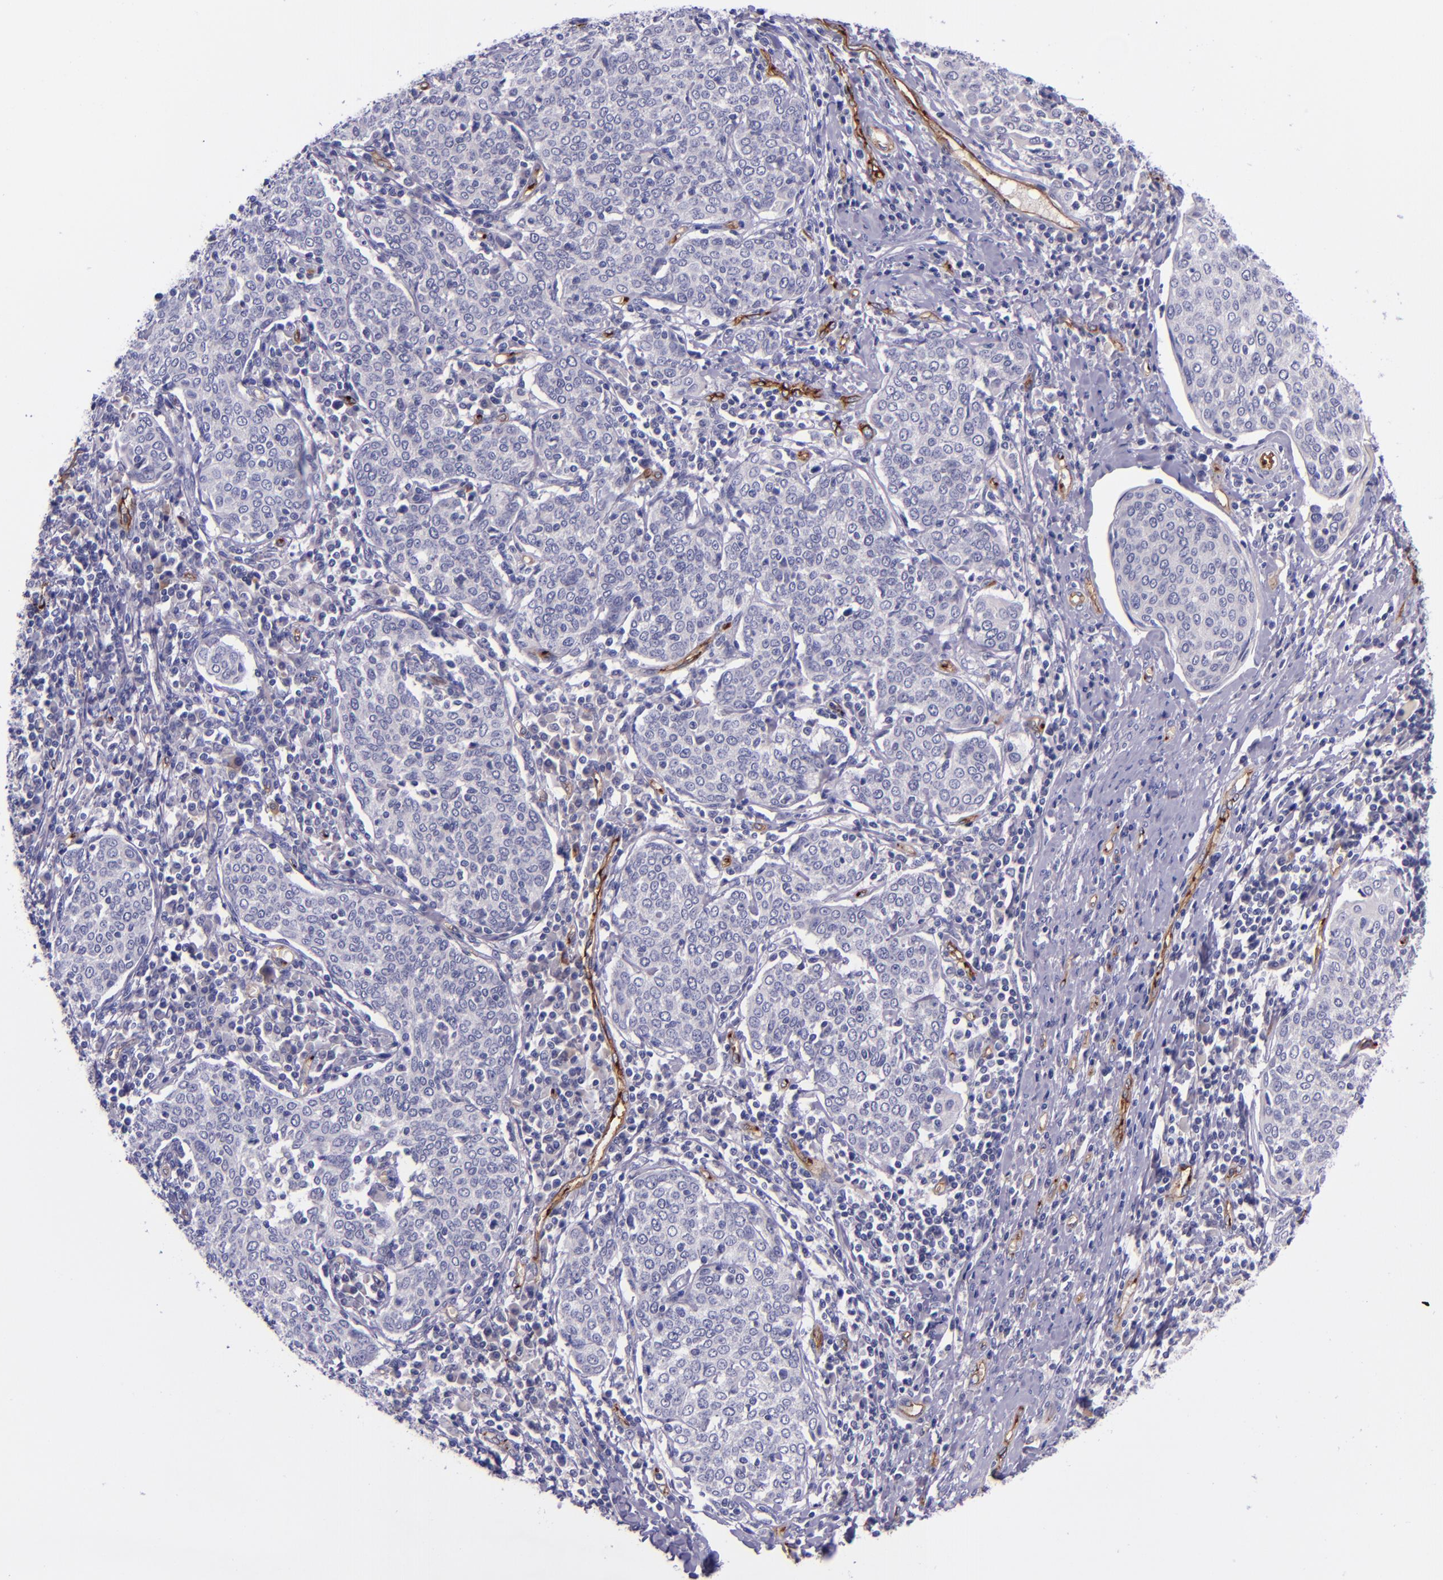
{"staining": {"intensity": "negative", "quantity": "none", "location": "none"}, "tissue": "cervical cancer", "cell_type": "Tumor cells", "image_type": "cancer", "snomed": [{"axis": "morphology", "description": "Squamous cell carcinoma, NOS"}, {"axis": "topography", "description": "Cervix"}], "caption": "A high-resolution image shows immunohistochemistry (IHC) staining of cervical cancer (squamous cell carcinoma), which demonstrates no significant positivity in tumor cells.", "gene": "NOS3", "patient": {"sex": "female", "age": 40}}